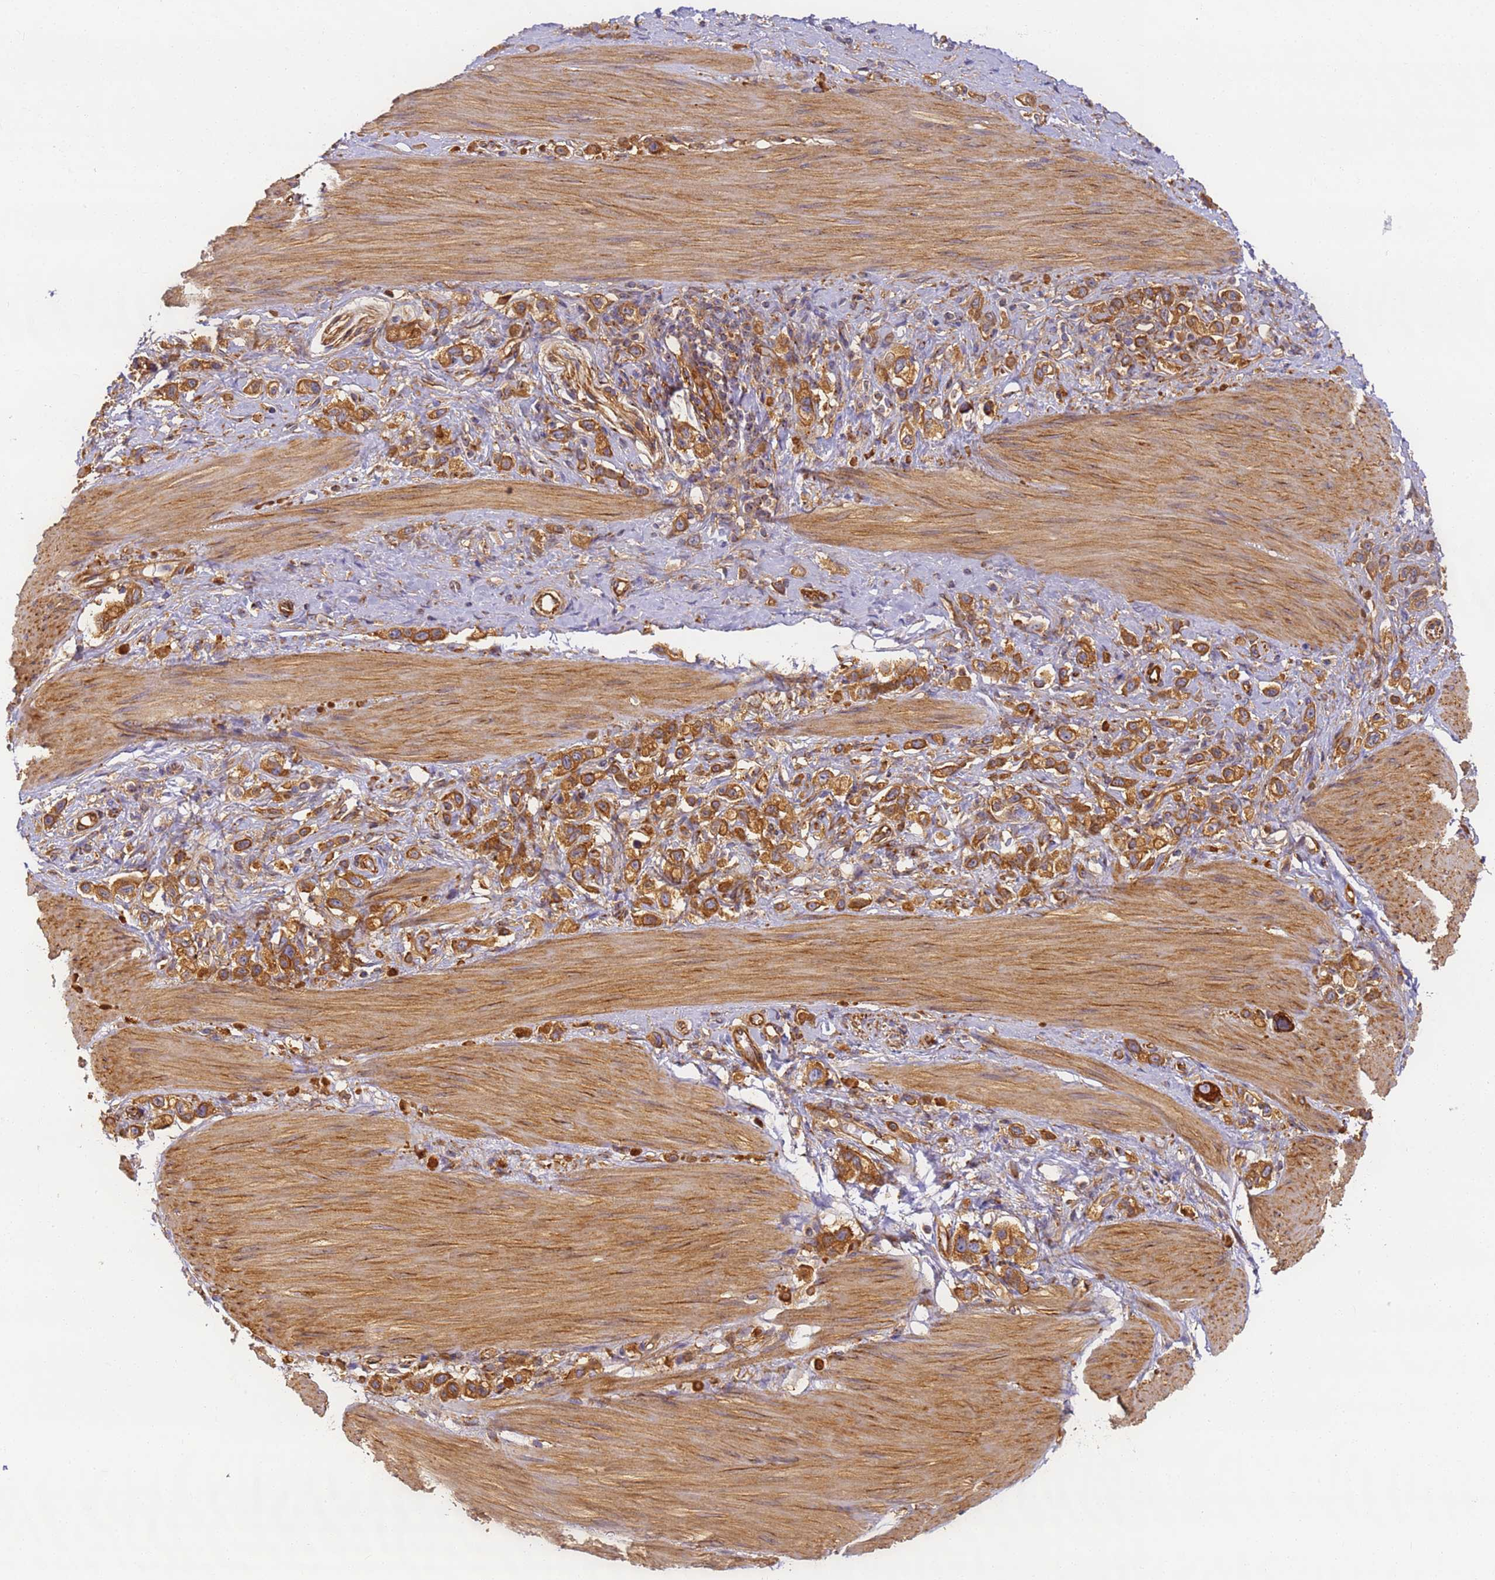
{"staining": {"intensity": "strong", "quantity": ">75%", "location": "cytoplasmic/membranous"}, "tissue": "stomach cancer", "cell_type": "Tumor cells", "image_type": "cancer", "snomed": [{"axis": "morphology", "description": "Adenocarcinoma, NOS"}, {"axis": "topography", "description": "Stomach"}], "caption": "The micrograph exhibits staining of stomach adenocarcinoma, revealing strong cytoplasmic/membranous protein positivity (brown color) within tumor cells.", "gene": "DYNC1I2", "patient": {"sex": "female", "age": 65}}